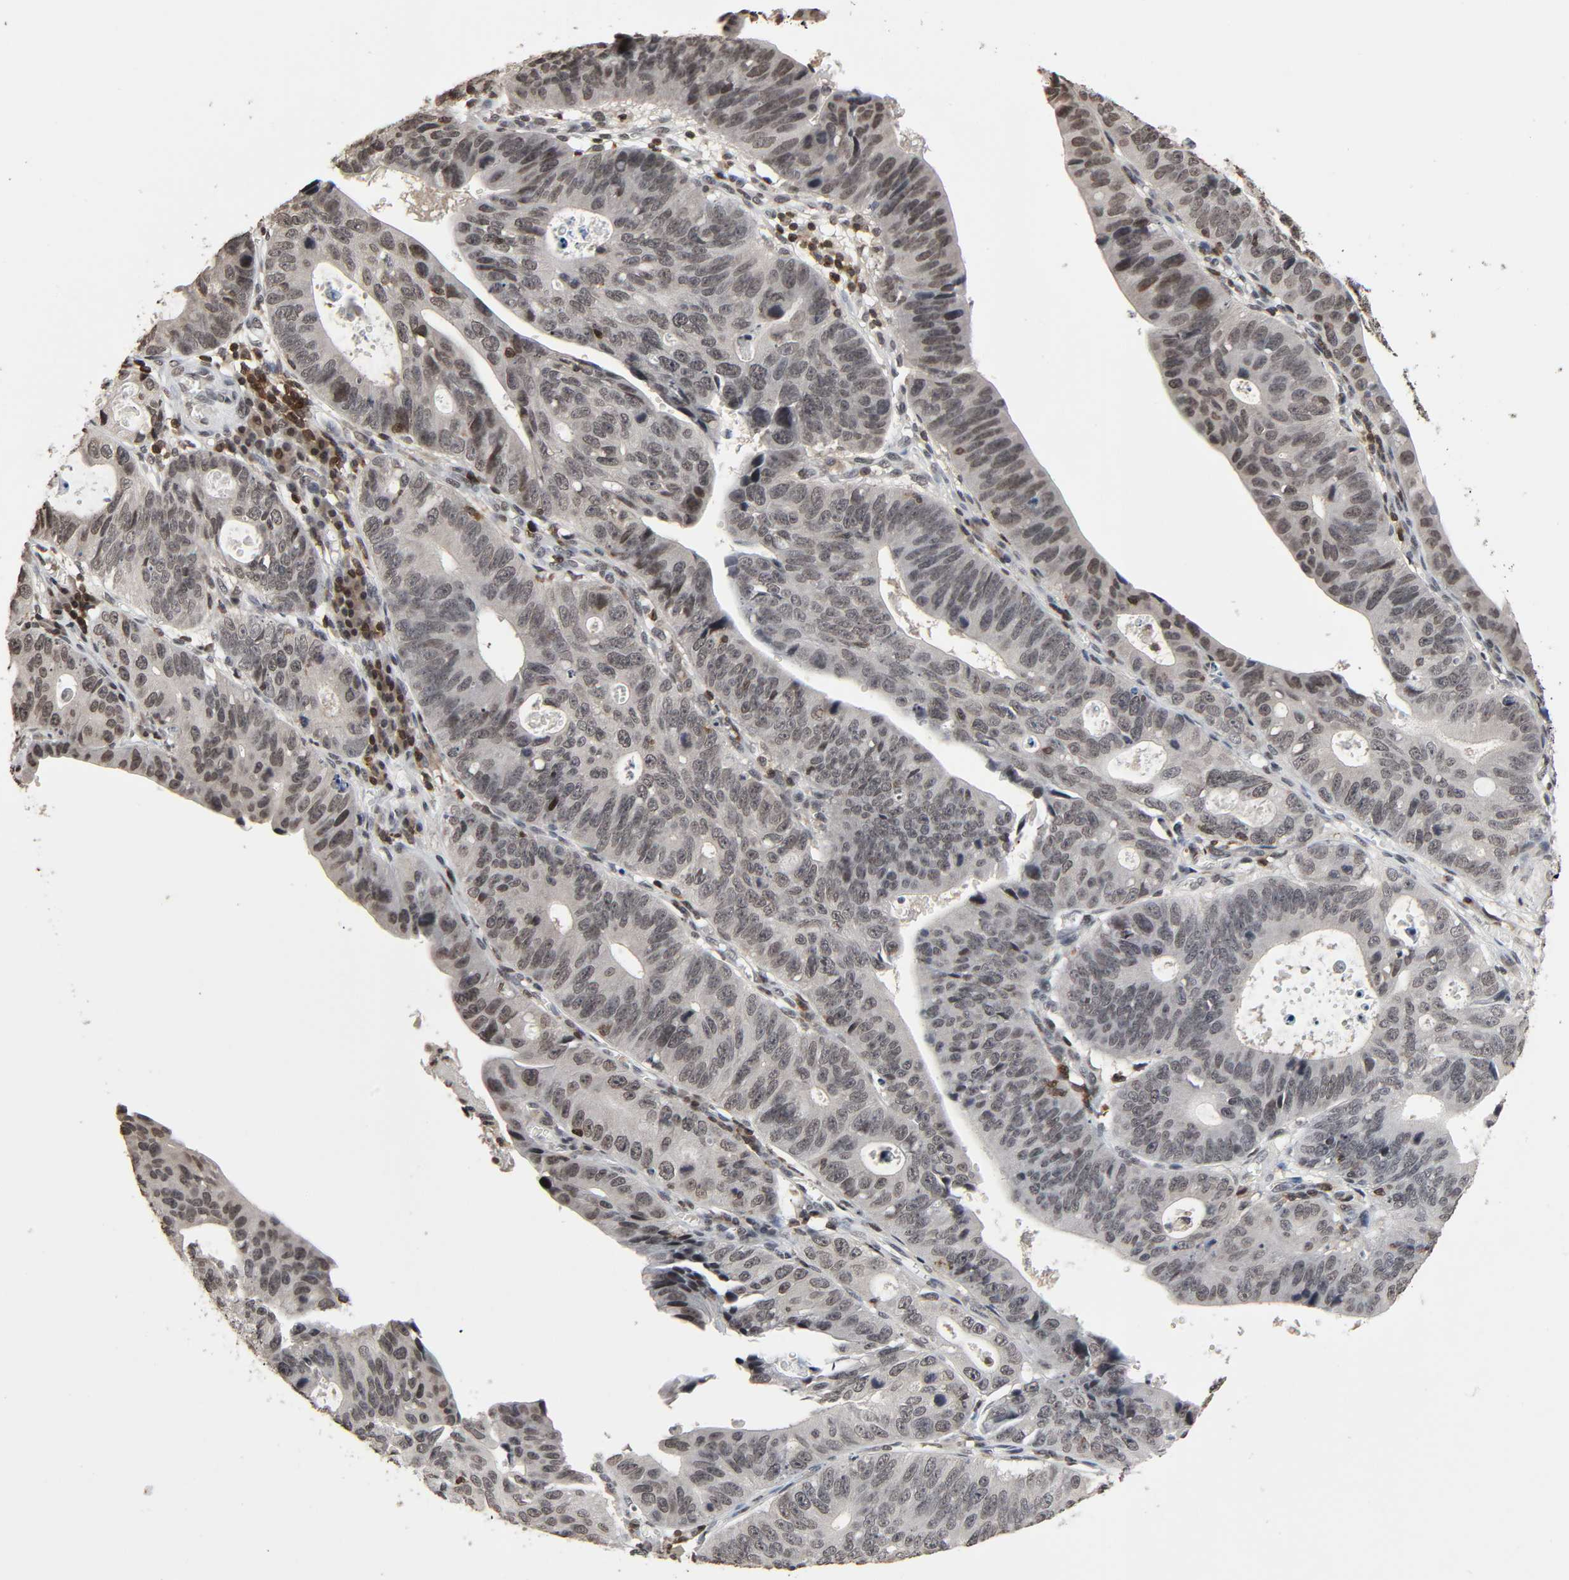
{"staining": {"intensity": "negative", "quantity": "none", "location": "none"}, "tissue": "stomach cancer", "cell_type": "Tumor cells", "image_type": "cancer", "snomed": [{"axis": "morphology", "description": "Adenocarcinoma, NOS"}, {"axis": "topography", "description": "Stomach"}], "caption": "DAB (3,3'-diaminobenzidine) immunohistochemical staining of adenocarcinoma (stomach) shows no significant expression in tumor cells.", "gene": "STK4", "patient": {"sex": "male", "age": 59}}